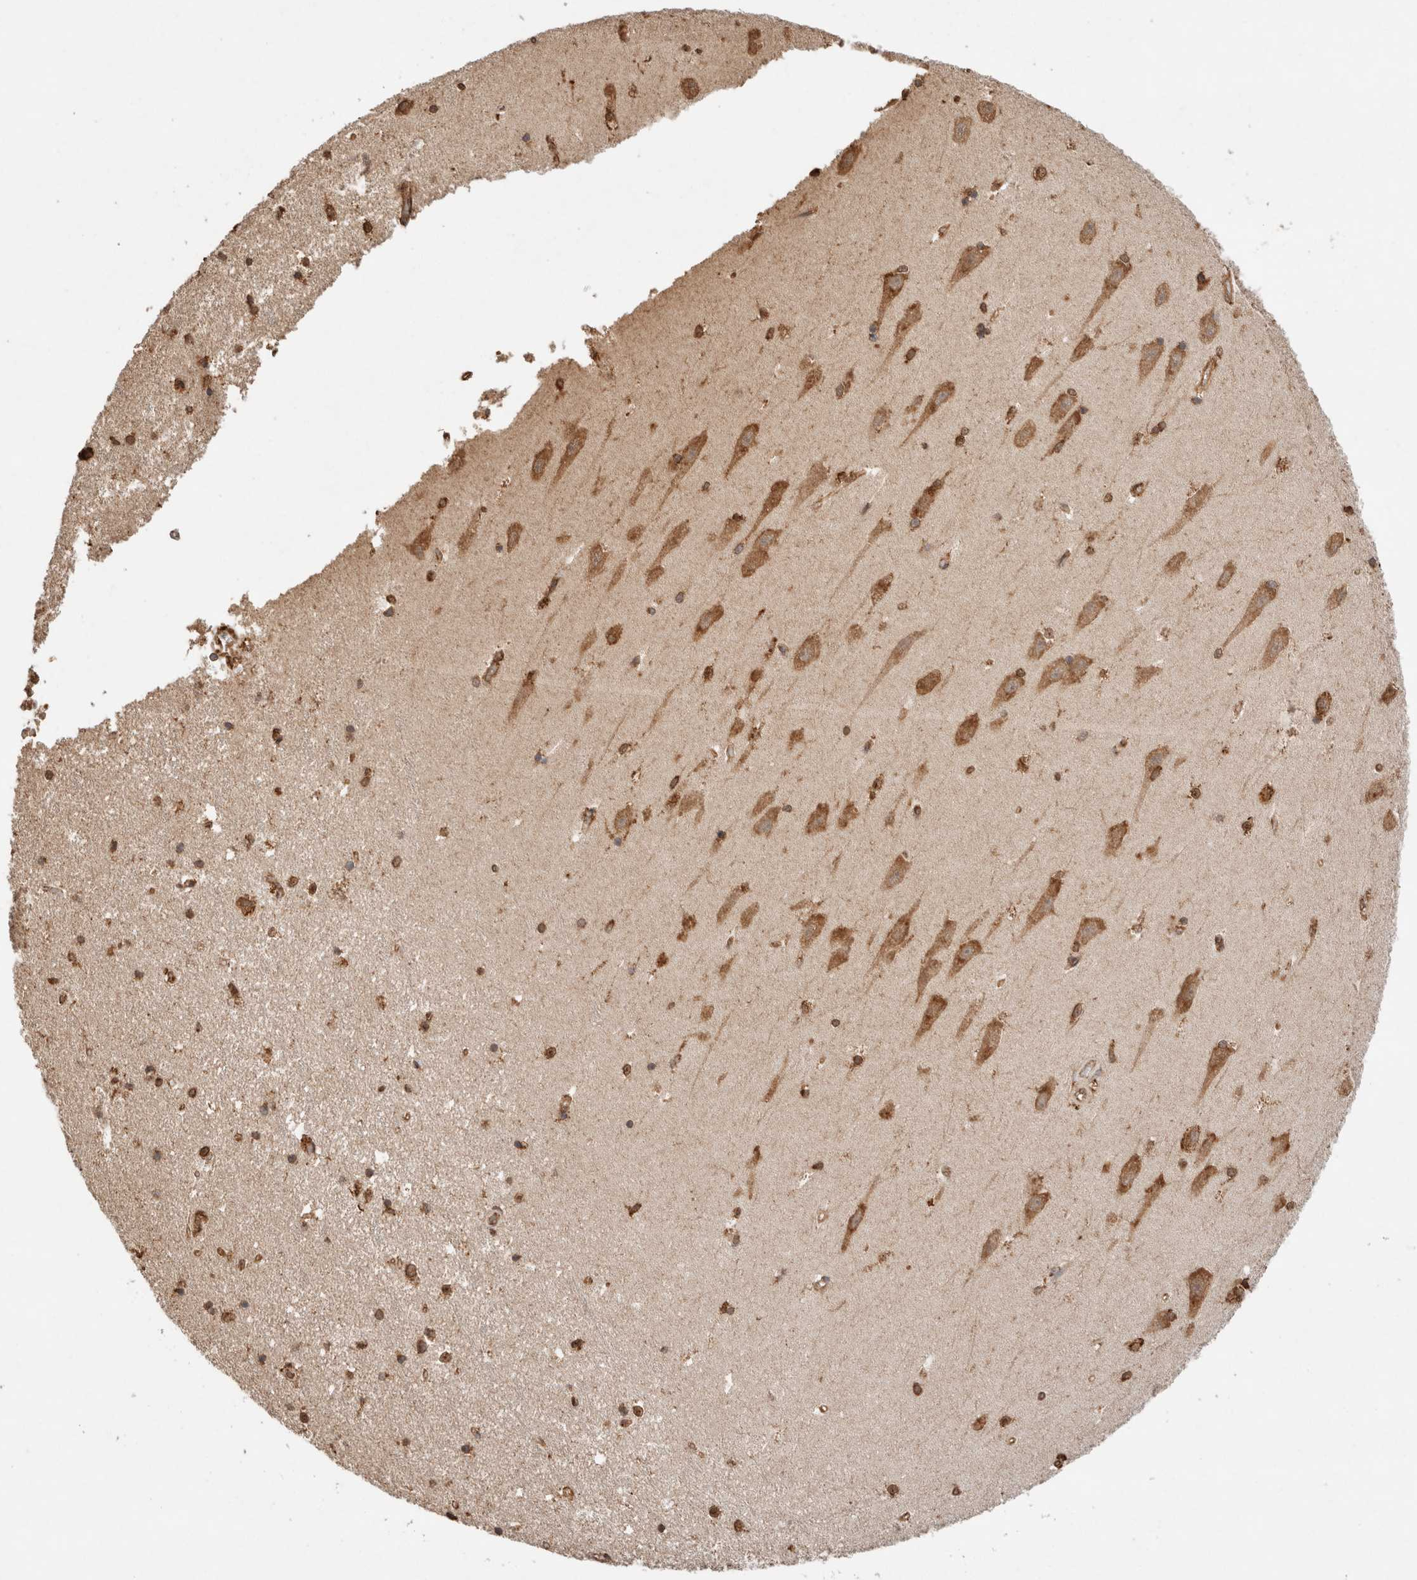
{"staining": {"intensity": "moderate", "quantity": ">75%", "location": "cytoplasmic/membranous"}, "tissue": "hippocampus", "cell_type": "Glial cells", "image_type": "normal", "snomed": [{"axis": "morphology", "description": "Normal tissue, NOS"}, {"axis": "topography", "description": "Hippocampus"}], "caption": "Protein analysis of unremarkable hippocampus demonstrates moderate cytoplasmic/membranous positivity in about >75% of glial cells. (DAB IHC, brown staining for protein, blue staining for nuclei).", "gene": "ERAP1", "patient": {"sex": "male", "age": 45}}